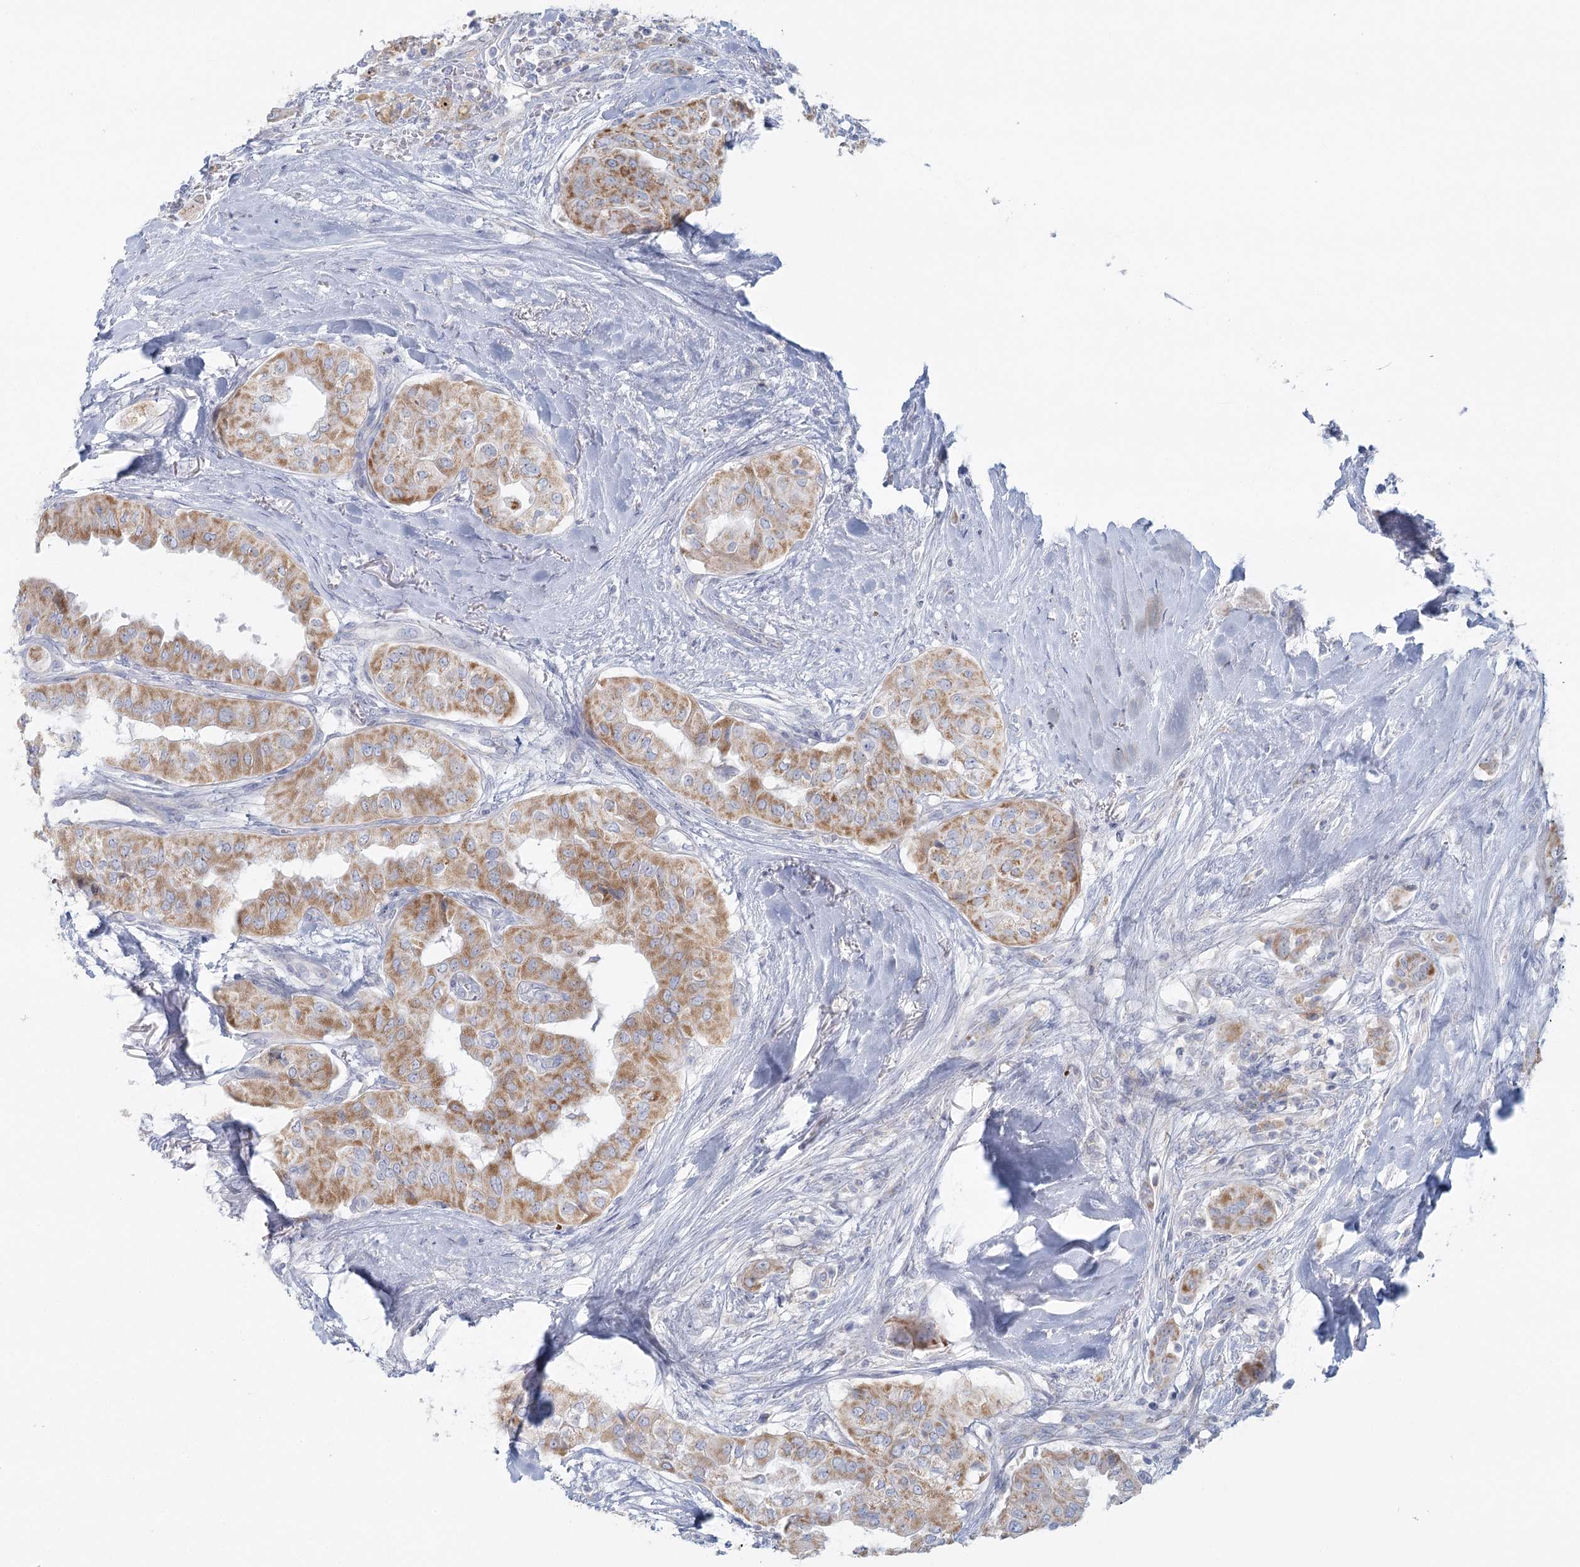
{"staining": {"intensity": "moderate", "quantity": ">75%", "location": "cytoplasmic/membranous"}, "tissue": "thyroid cancer", "cell_type": "Tumor cells", "image_type": "cancer", "snomed": [{"axis": "morphology", "description": "Papillary adenocarcinoma, NOS"}, {"axis": "topography", "description": "Thyroid gland"}], "caption": "The micrograph demonstrates immunohistochemical staining of thyroid cancer (papillary adenocarcinoma). There is moderate cytoplasmic/membranous staining is seen in approximately >75% of tumor cells. The staining is performed using DAB brown chromogen to label protein expression. The nuclei are counter-stained blue using hematoxylin.", "gene": "BPHL", "patient": {"sex": "female", "age": 59}}